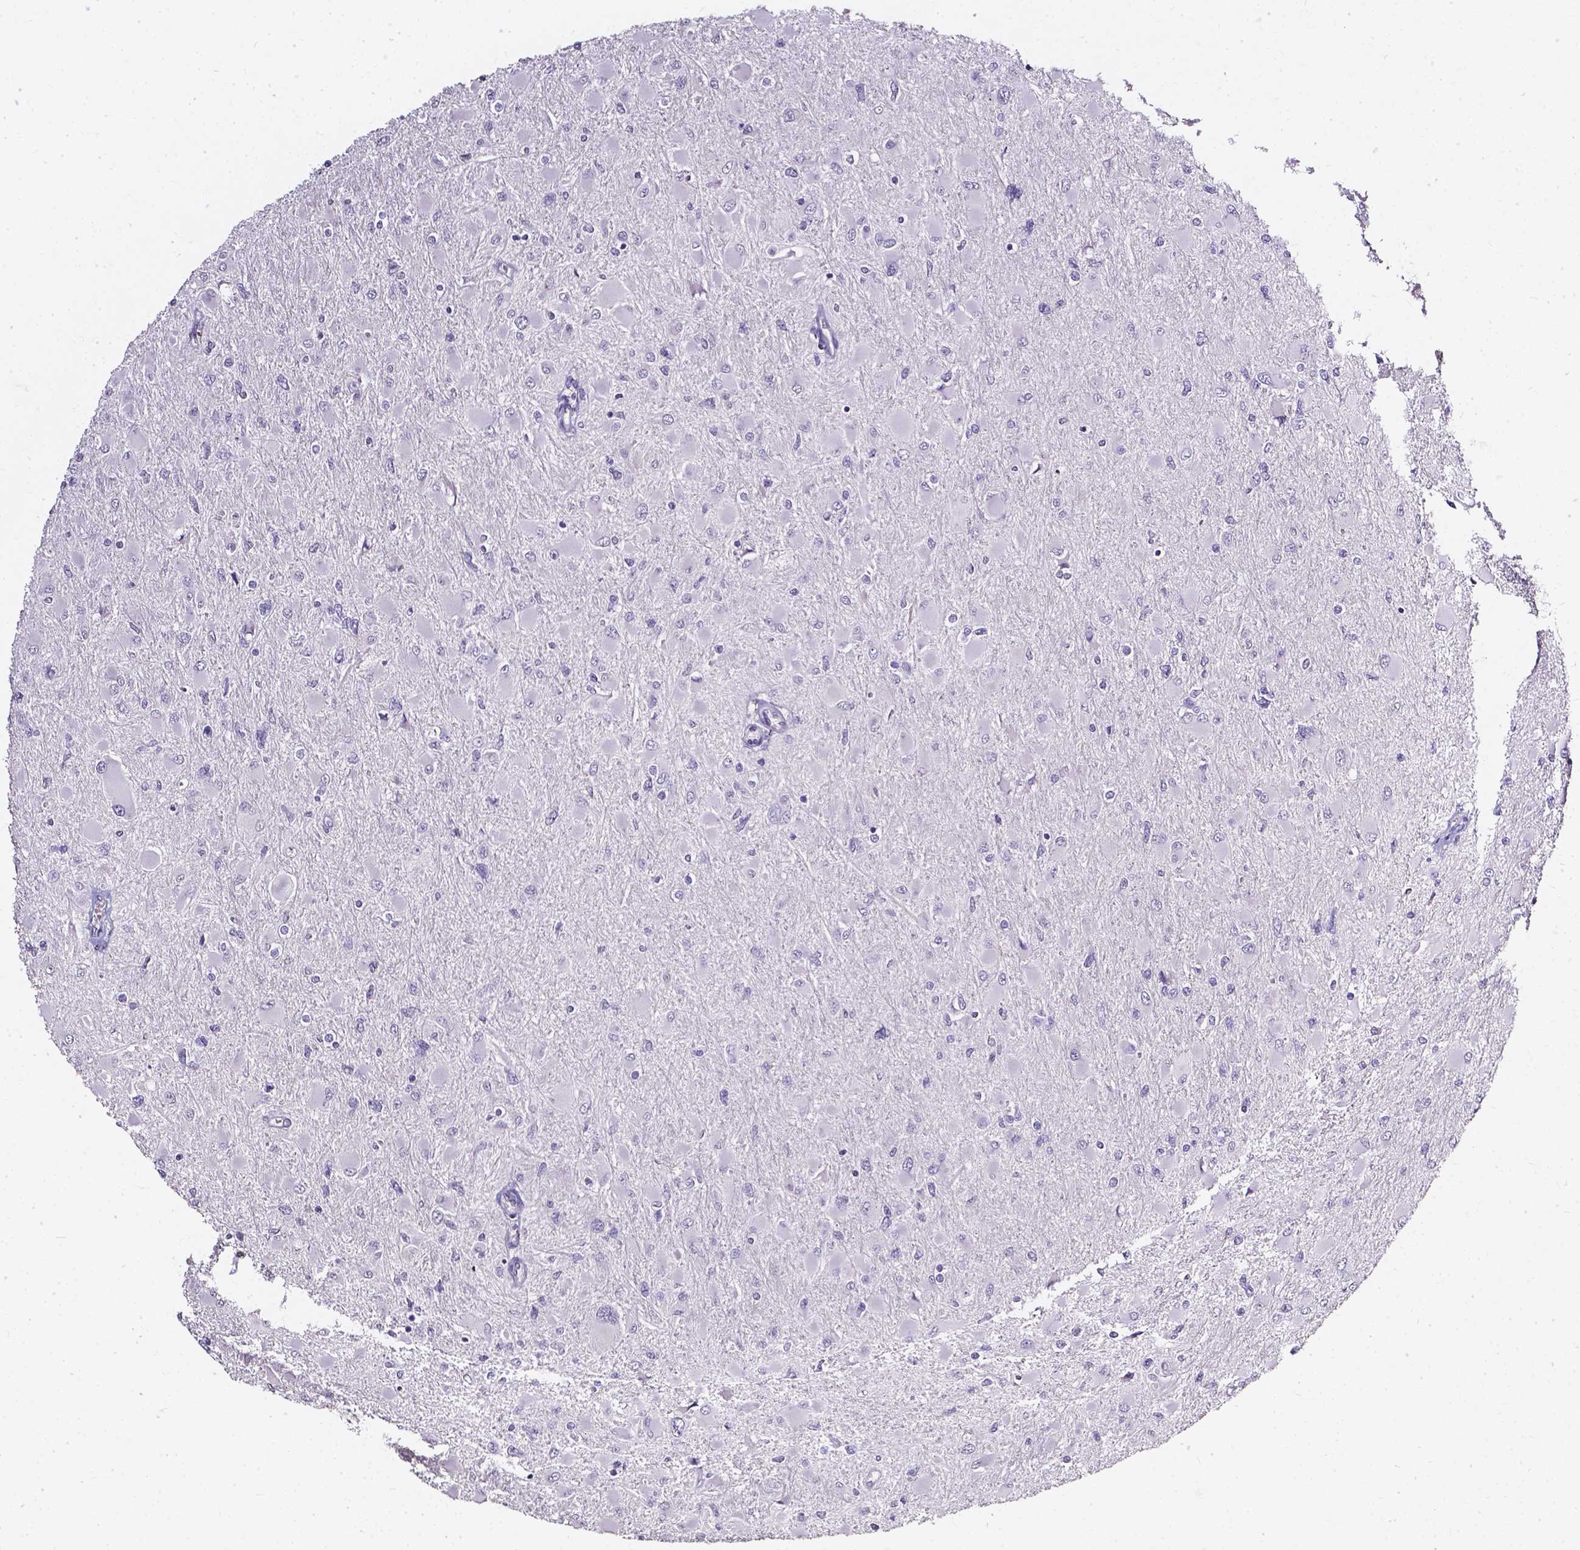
{"staining": {"intensity": "negative", "quantity": "none", "location": "none"}, "tissue": "glioma", "cell_type": "Tumor cells", "image_type": "cancer", "snomed": [{"axis": "morphology", "description": "Glioma, malignant, High grade"}, {"axis": "topography", "description": "Cerebral cortex"}], "caption": "This is an immunohistochemistry photomicrograph of glioma. There is no positivity in tumor cells.", "gene": "AKR1B10", "patient": {"sex": "female", "age": 36}}